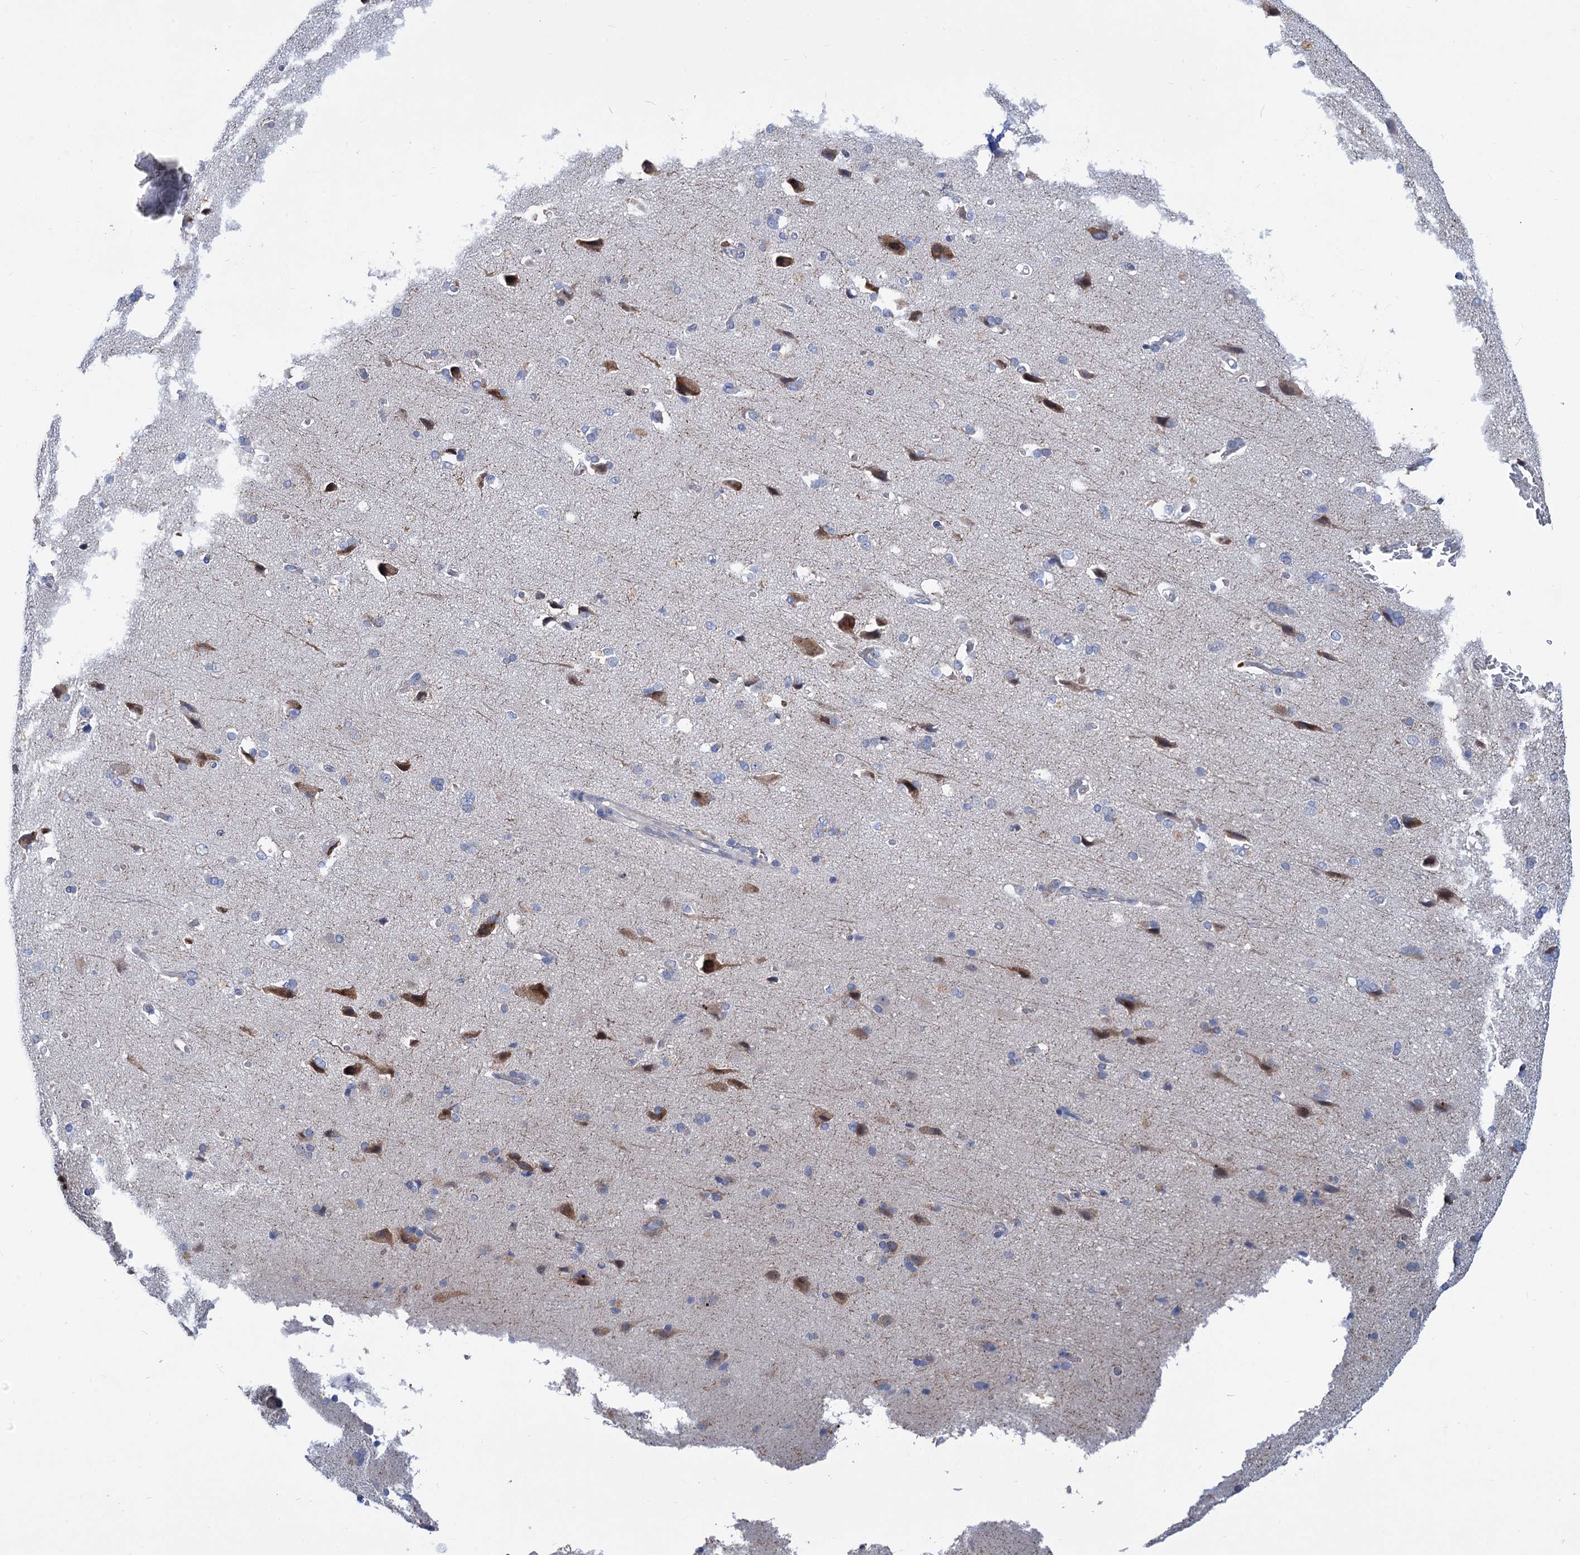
{"staining": {"intensity": "negative", "quantity": "none", "location": "none"}, "tissue": "cerebral cortex", "cell_type": "Endothelial cells", "image_type": "normal", "snomed": [{"axis": "morphology", "description": "Normal tissue, NOS"}, {"axis": "topography", "description": "Cerebral cortex"}], "caption": "Cerebral cortex was stained to show a protein in brown. There is no significant expression in endothelial cells. Nuclei are stained in blue.", "gene": "TRIM55", "patient": {"sex": "male", "age": 62}}